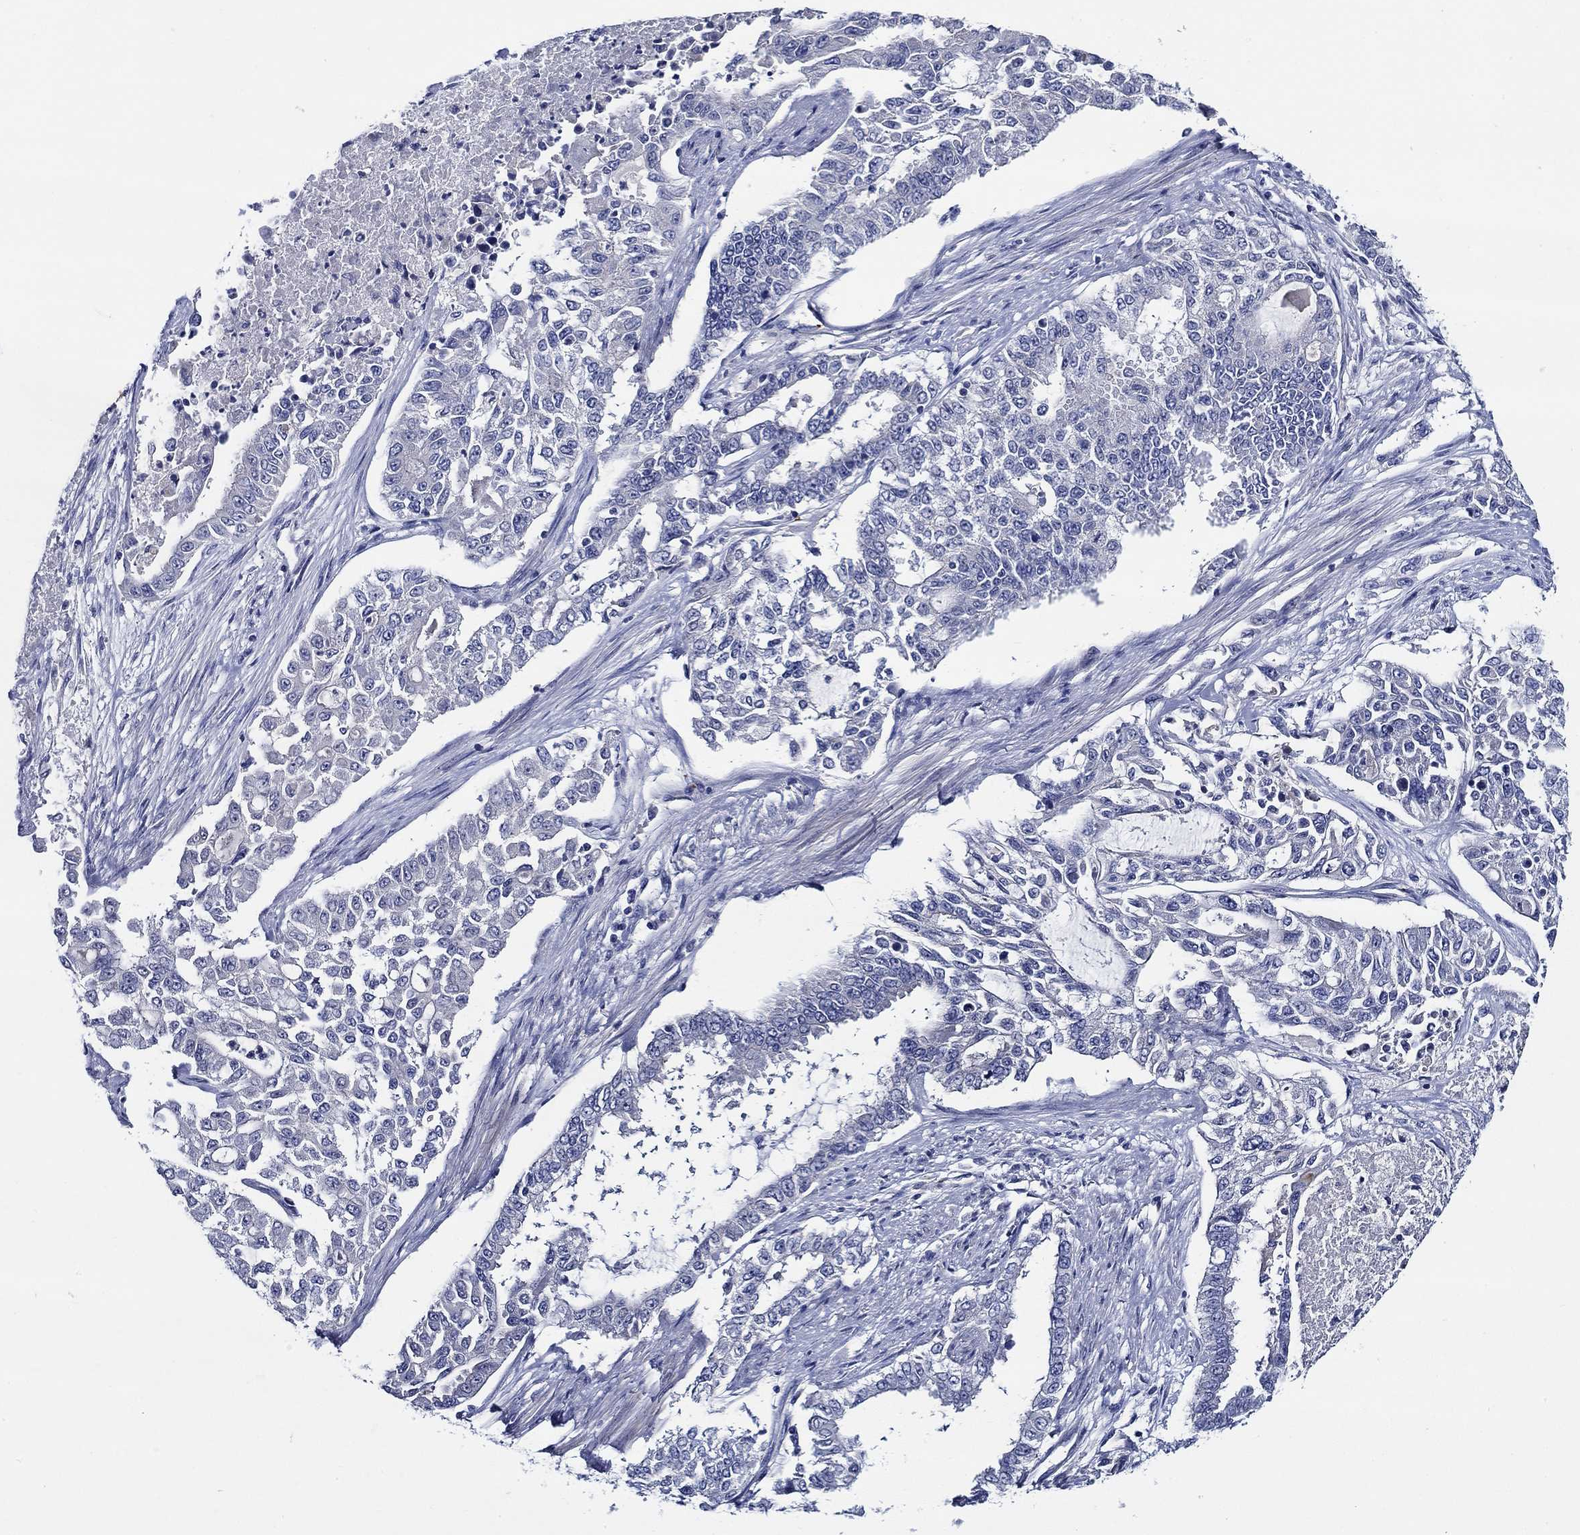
{"staining": {"intensity": "negative", "quantity": "none", "location": "none"}, "tissue": "endometrial cancer", "cell_type": "Tumor cells", "image_type": "cancer", "snomed": [{"axis": "morphology", "description": "Adenocarcinoma, NOS"}, {"axis": "topography", "description": "Uterus"}], "caption": "Adenocarcinoma (endometrial) was stained to show a protein in brown. There is no significant positivity in tumor cells.", "gene": "ALOX12", "patient": {"sex": "female", "age": 59}}